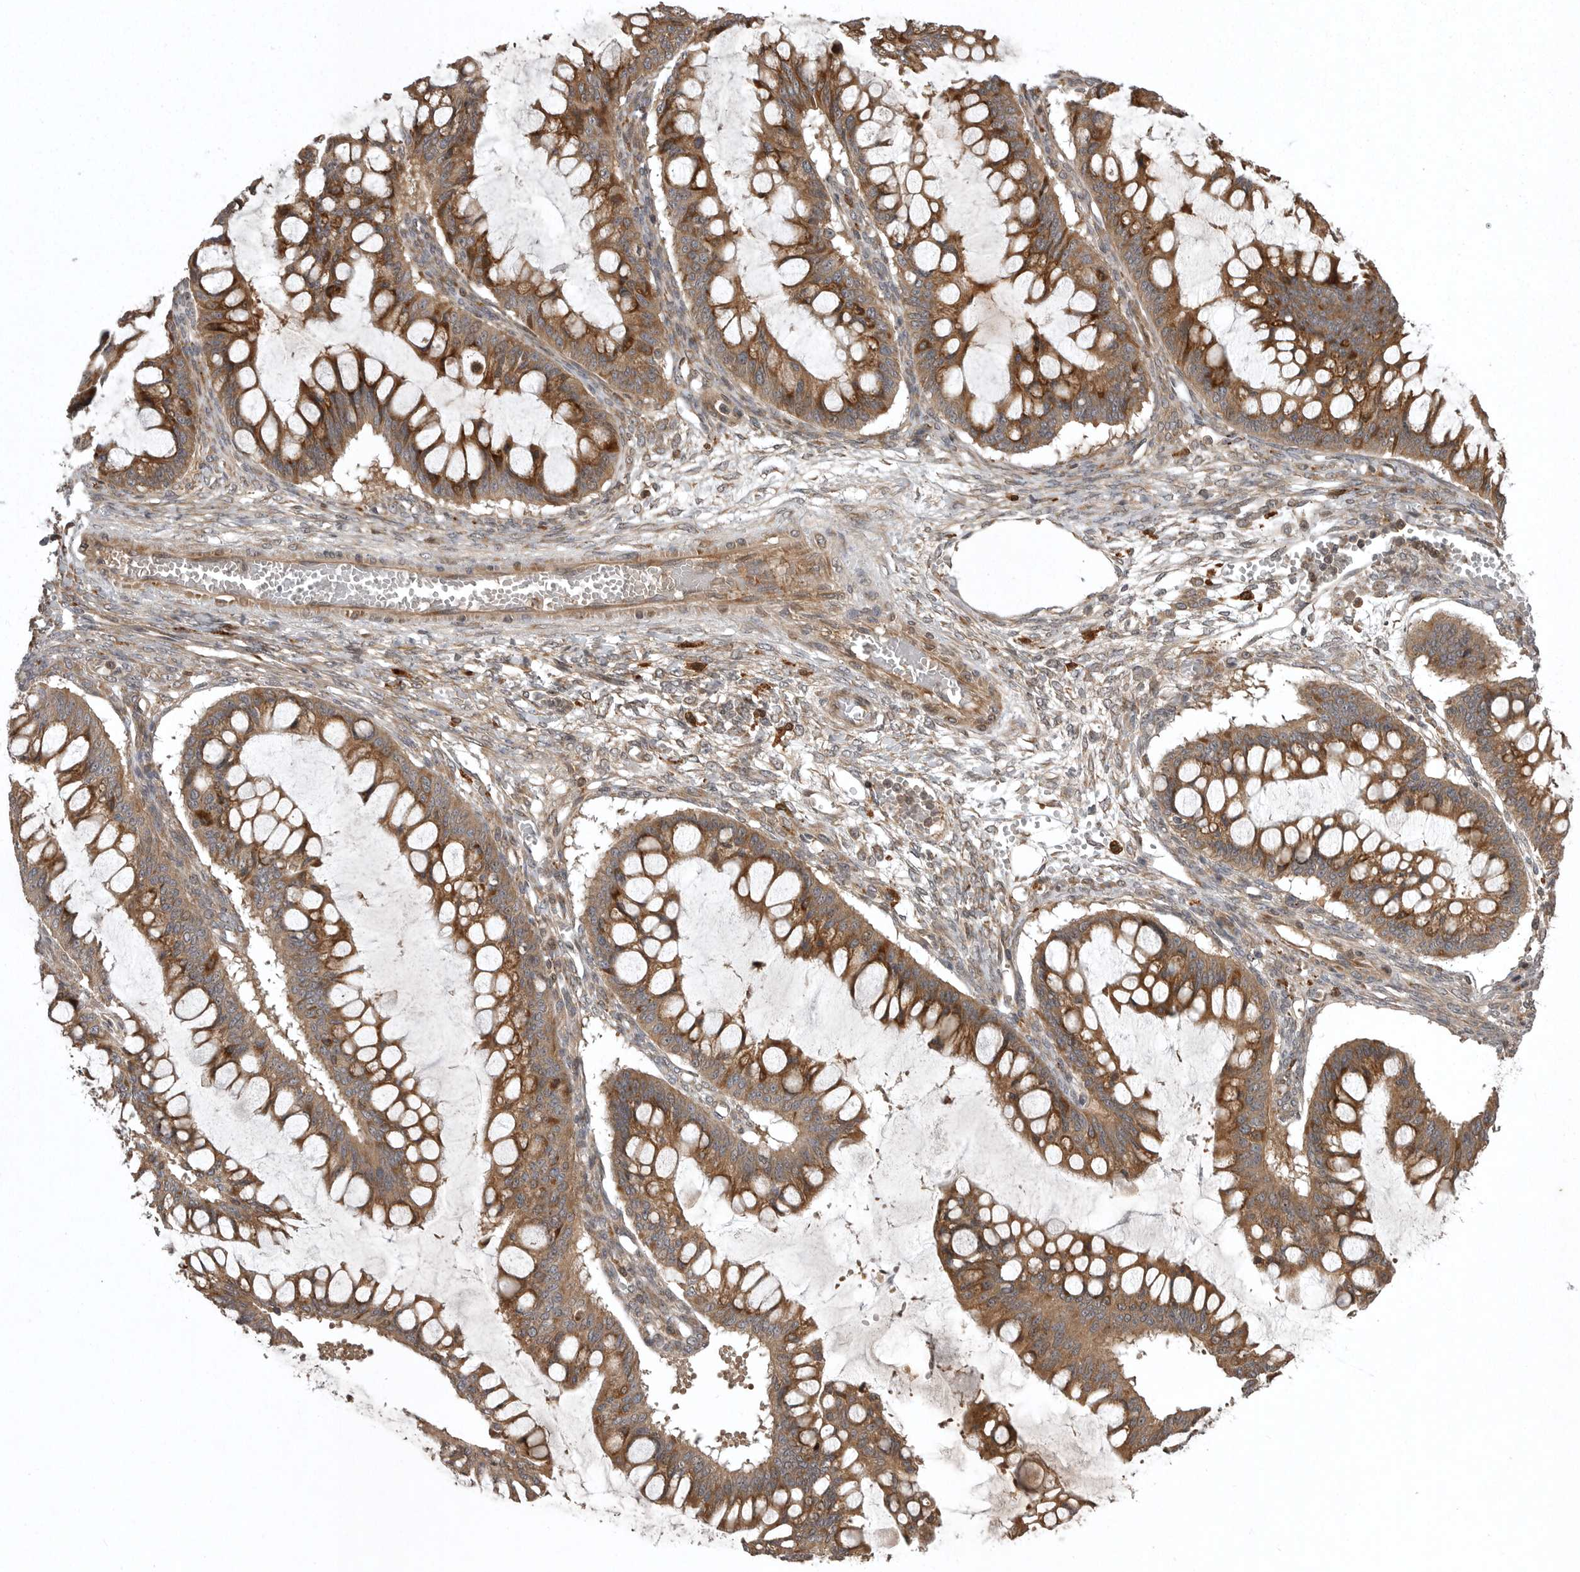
{"staining": {"intensity": "moderate", "quantity": ">75%", "location": "cytoplasmic/membranous"}, "tissue": "ovarian cancer", "cell_type": "Tumor cells", "image_type": "cancer", "snomed": [{"axis": "morphology", "description": "Cystadenocarcinoma, mucinous, NOS"}, {"axis": "topography", "description": "Ovary"}], "caption": "Immunohistochemical staining of mucinous cystadenocarcinoma (ovarian) exhibits medium levels of moderate cytoplasmic/membranous protein staining in about >75% of tumor cells. (Stains: DAB (3,3'-diaminobenzidine) in brown, nuclei in blue, Microscopy: brightfield microscopy at high magnification).", "gene": "GPR31", "patient": {"sex": "female", "age": 73}}